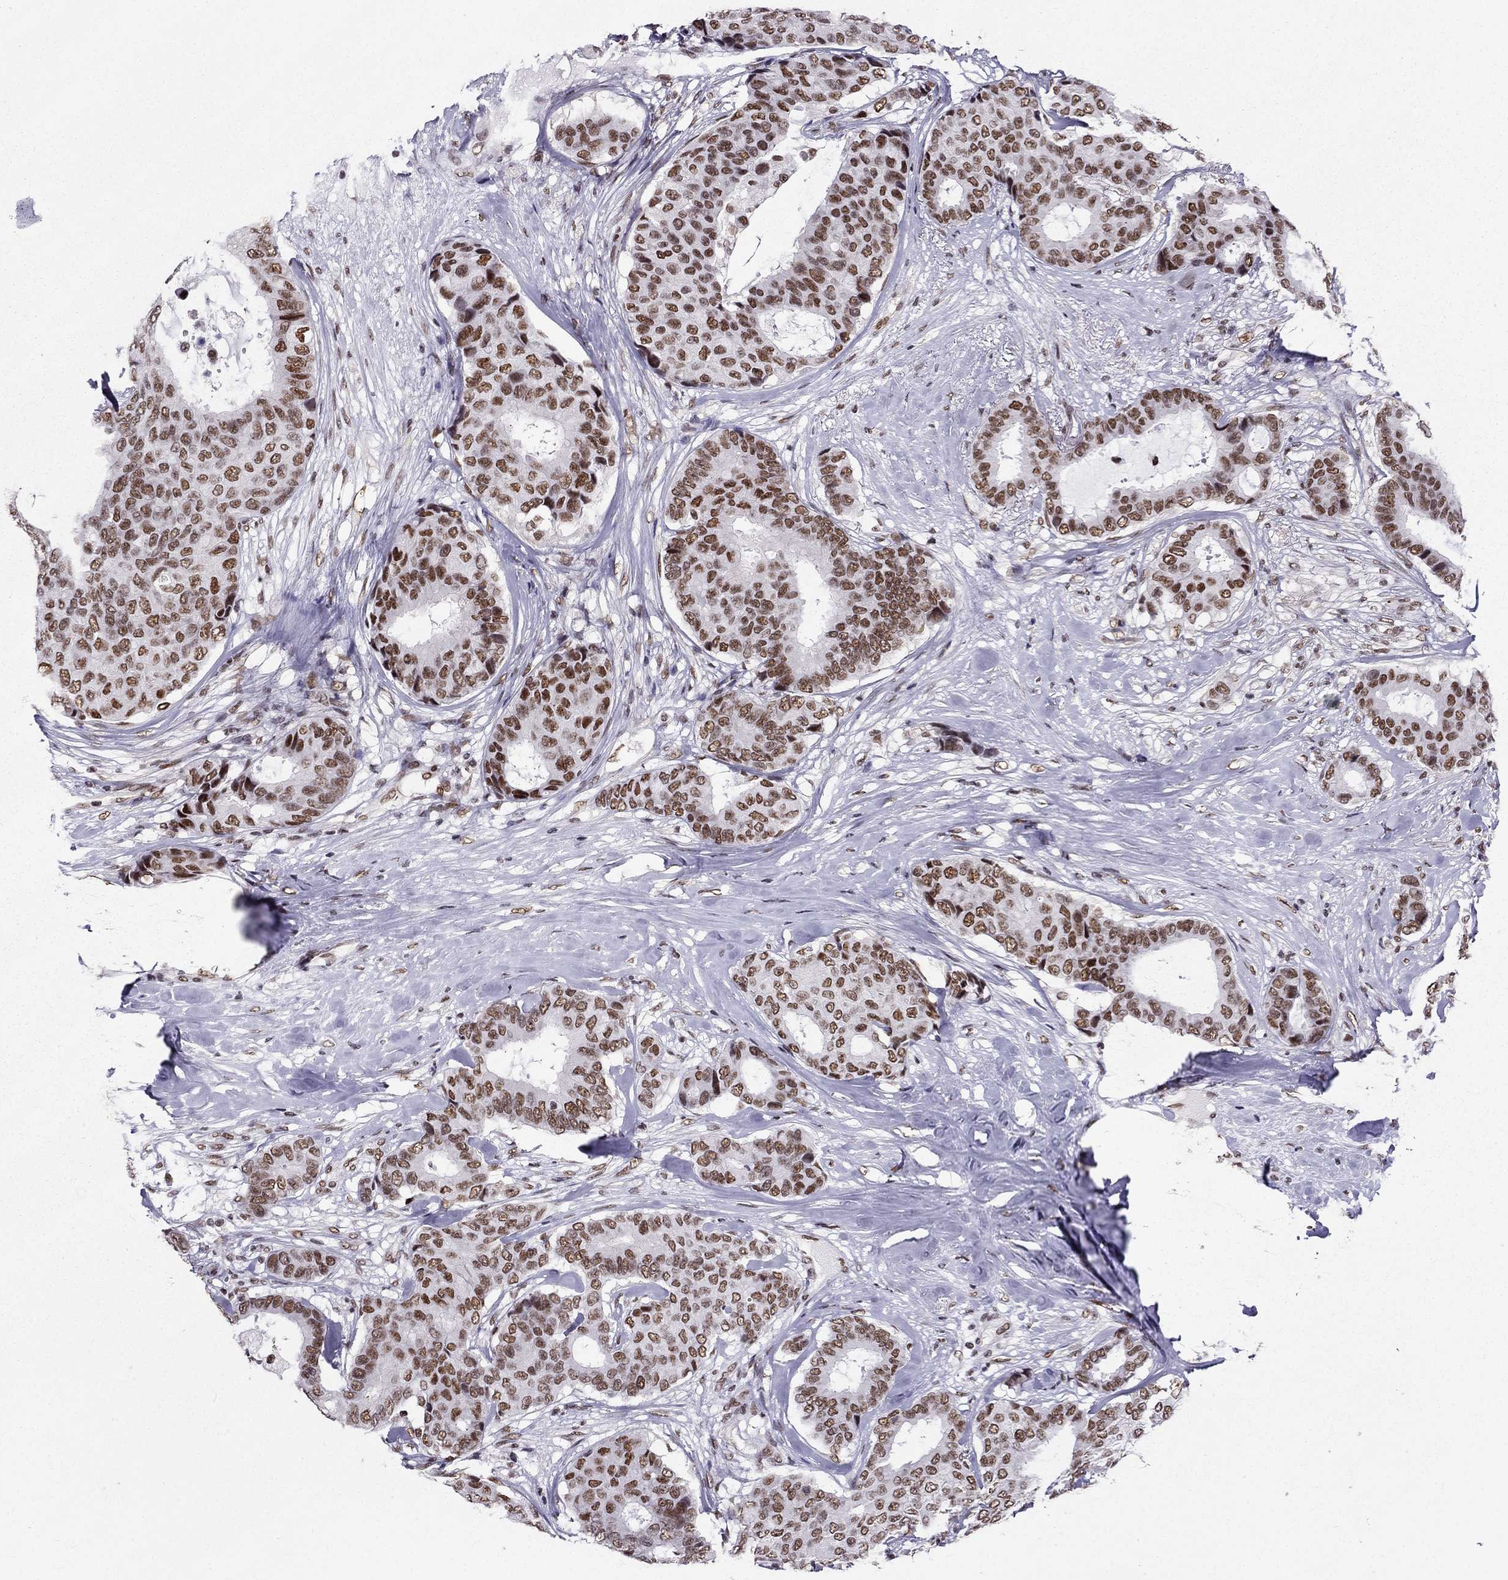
{"staining": {"intensity": "moderate", "quantity": ">75%", "location": "nuclear"}, "tissue": "breast cancer", "cell_type": "Tumor cells", "image_type": "cancer", "snomed": [{"axis": "morphology", "description": "Duct carcinoma"}, {"axis": "topography", "description": "Breast"}], "caption": "Tumor cells demonstrate medium levels of moderate nuclear positivity in about >75% of cells in invasive ductal carcinoma (breast).", "gene": "ZNF420", "patient": {"sex": "female", "age": 75}}